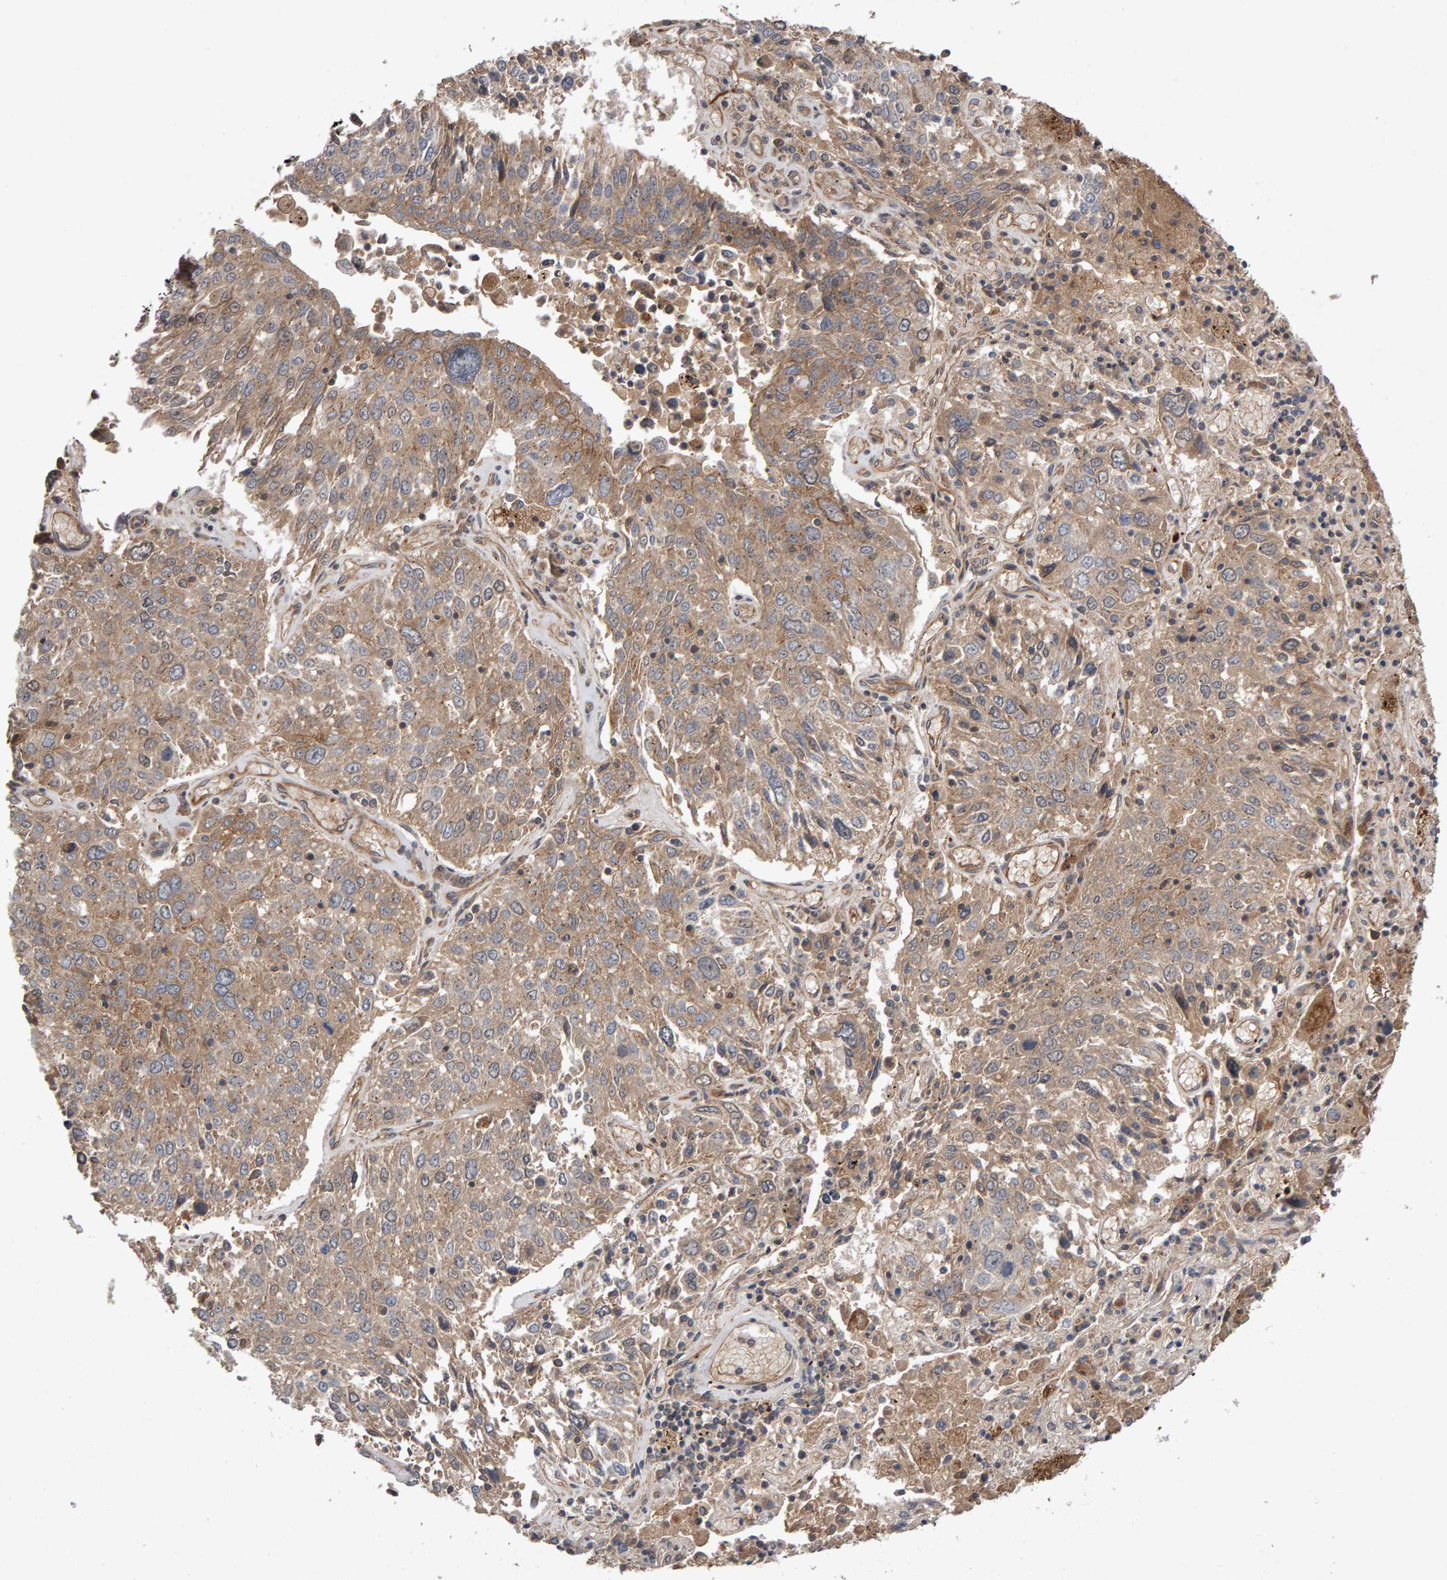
{"staining": {"intensity": "moderate", "quantity": ">75%", "location": "cytoplasmic/membranous"}, "tissue": "lung cancer", "cell_type": "Tumor cells", "image_type": "cancer", "snomed": [{"axis": "morphology", "description": "Squamous cell carcinoma, NOS"}, {"axis": "topography", "description": "Lung"}], "caption": "Immunohistochemical staining of lung cancer exhibits medium levels of moderate cytoplasmic/membranous positivity in approximately >75% of tumor cells.", "gene": "PGS1", "patient": {"sex": "male", "age": 65}}